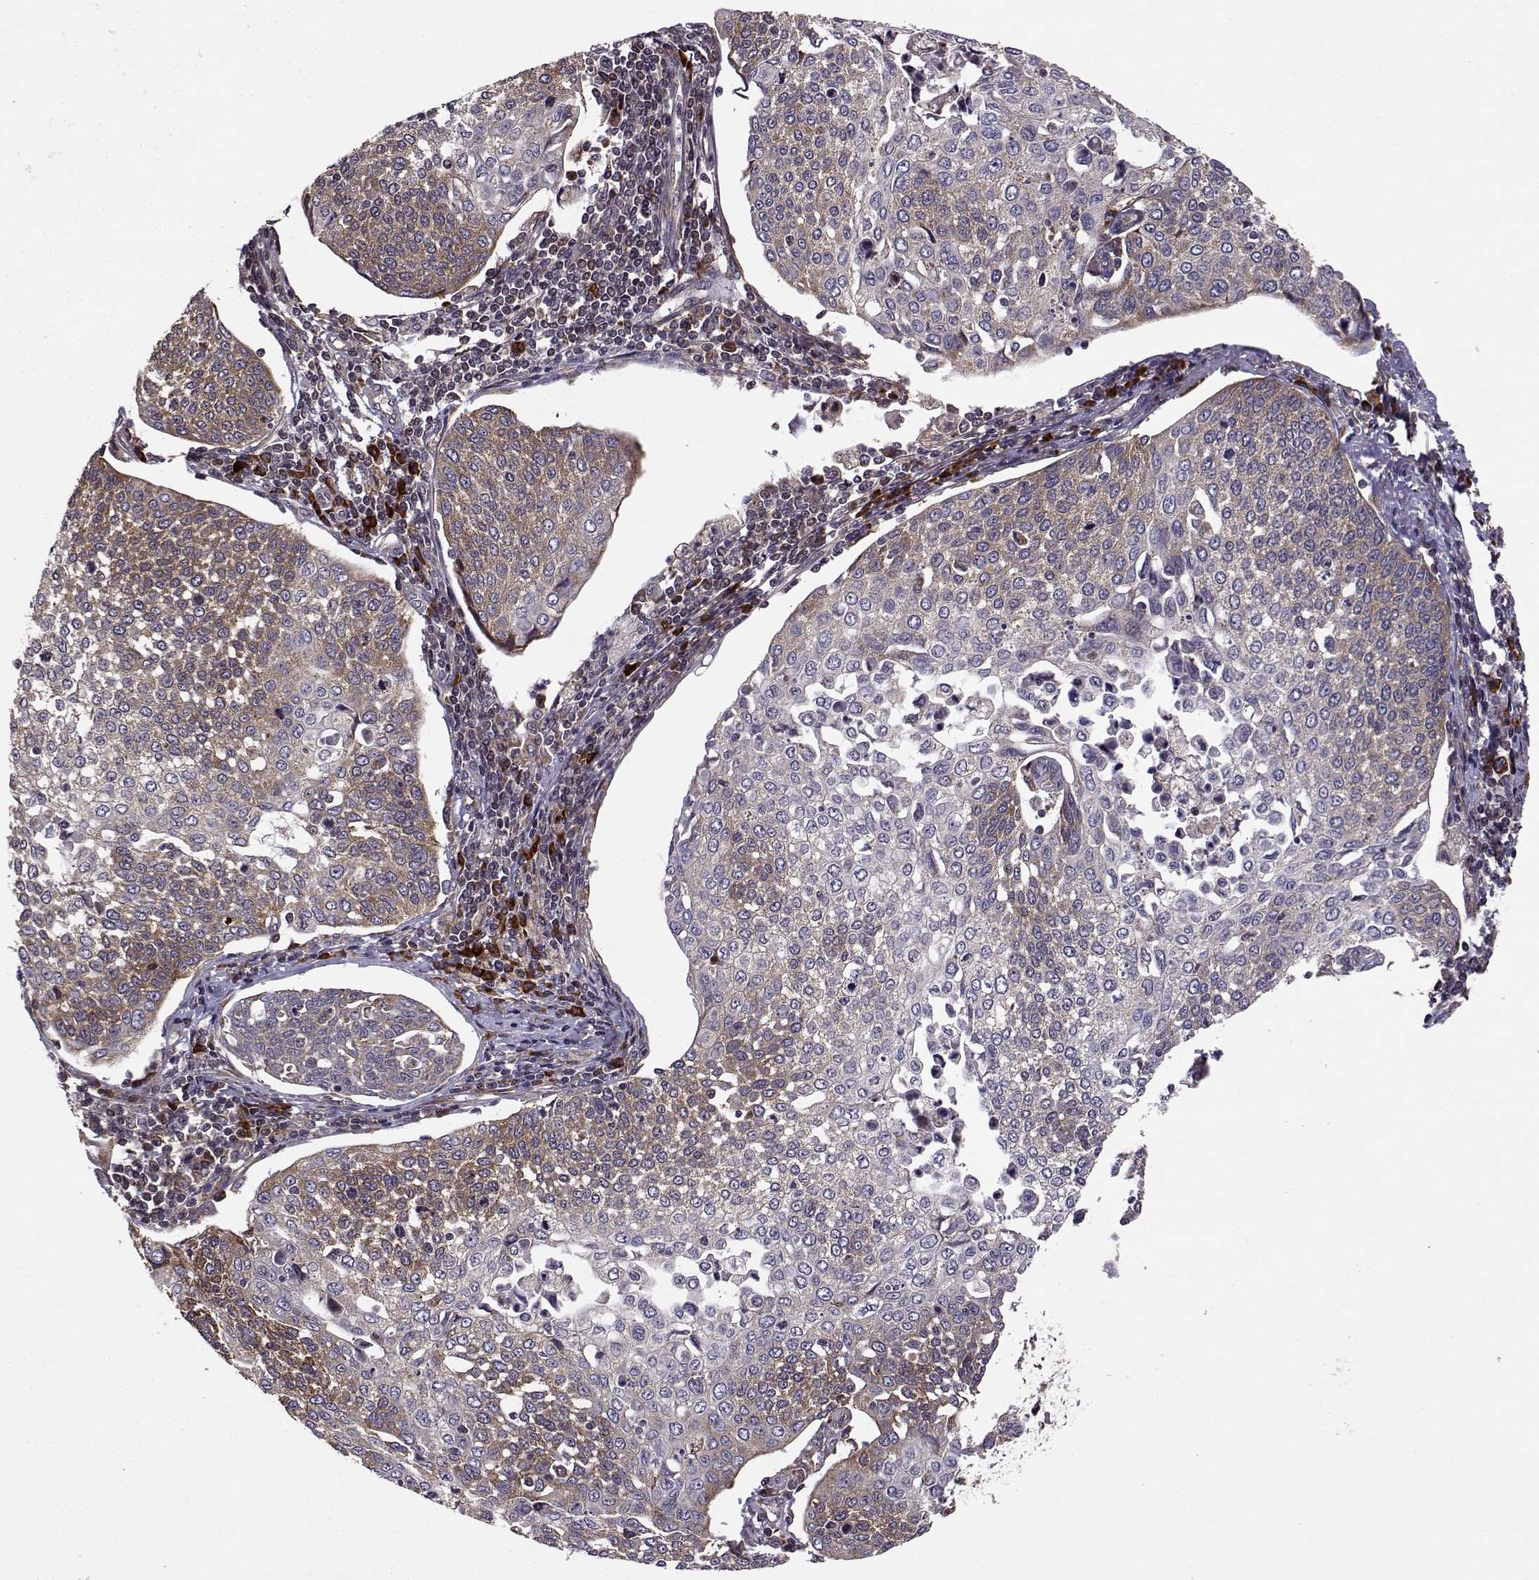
{"staining": {"intensity": "strong", "quantity": "<25%", "location": "cytoplasmic/membranous"}, "tissue": "cervical cancer", "cell_type": "Tumor cells", "image_type": "cancer", "snomed": [{"axis": "morphology", "description": "Squamous cell carcinoma, NOS"}, {"axis": "topography", "description": "Cervix"}], "caption": "The photomicrograph demonstrates a brown stain indicating the presence of a protein in the cytoplasmic/membranous of tumor cells in cervical cancer. (Stains: DAB in brown, nuclei in blue, Microscopy: brightfield microscopy at high magnification).", "gene": "RPL31", "patient": {"sex": "female", "age": 34}}